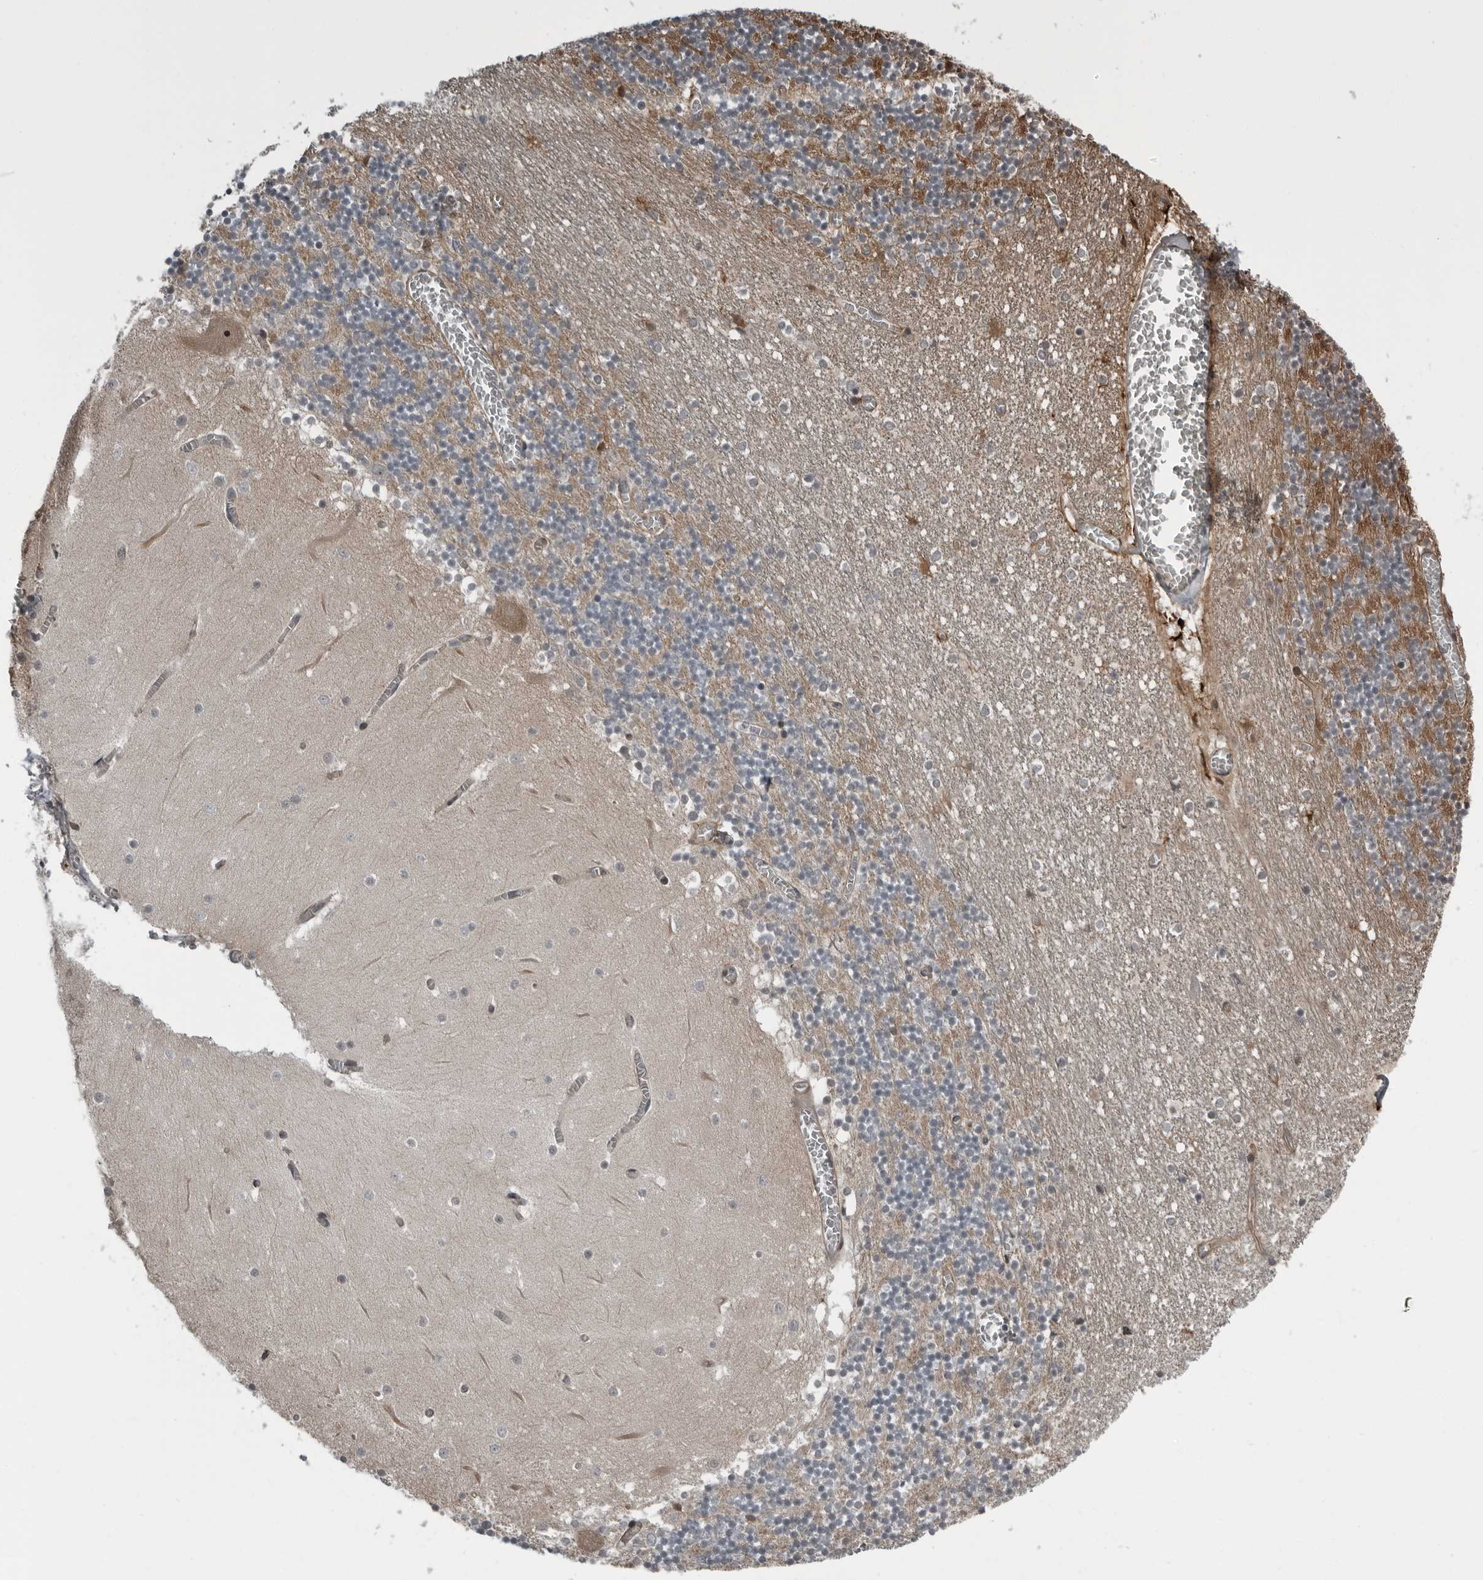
{"staining": {"intensity": "moderate", "quantity": ">75%", "location": "cytoplasmic/membranous"}, "tissue": "cerebellum", "cell_type": "Cells in granular layer", "image_type": "normal", "snomed": [{"axis": "morphology", "description": "Normal tissue, NOS"}, {"axis": "topography", "description": "Cerebellum"}], "caption": "A medium amount of moderate cytoplasmic/membranous expression is seen in approximately >75% of cells in granular layer in unremarkable cerebellum. The staining was performed using DAB, with brown indicating positive protein expression. Nuclei are stained blue with hematoxylin.", "gene": "FAM102B", "patient": {"sex": "female", "age": 28}}